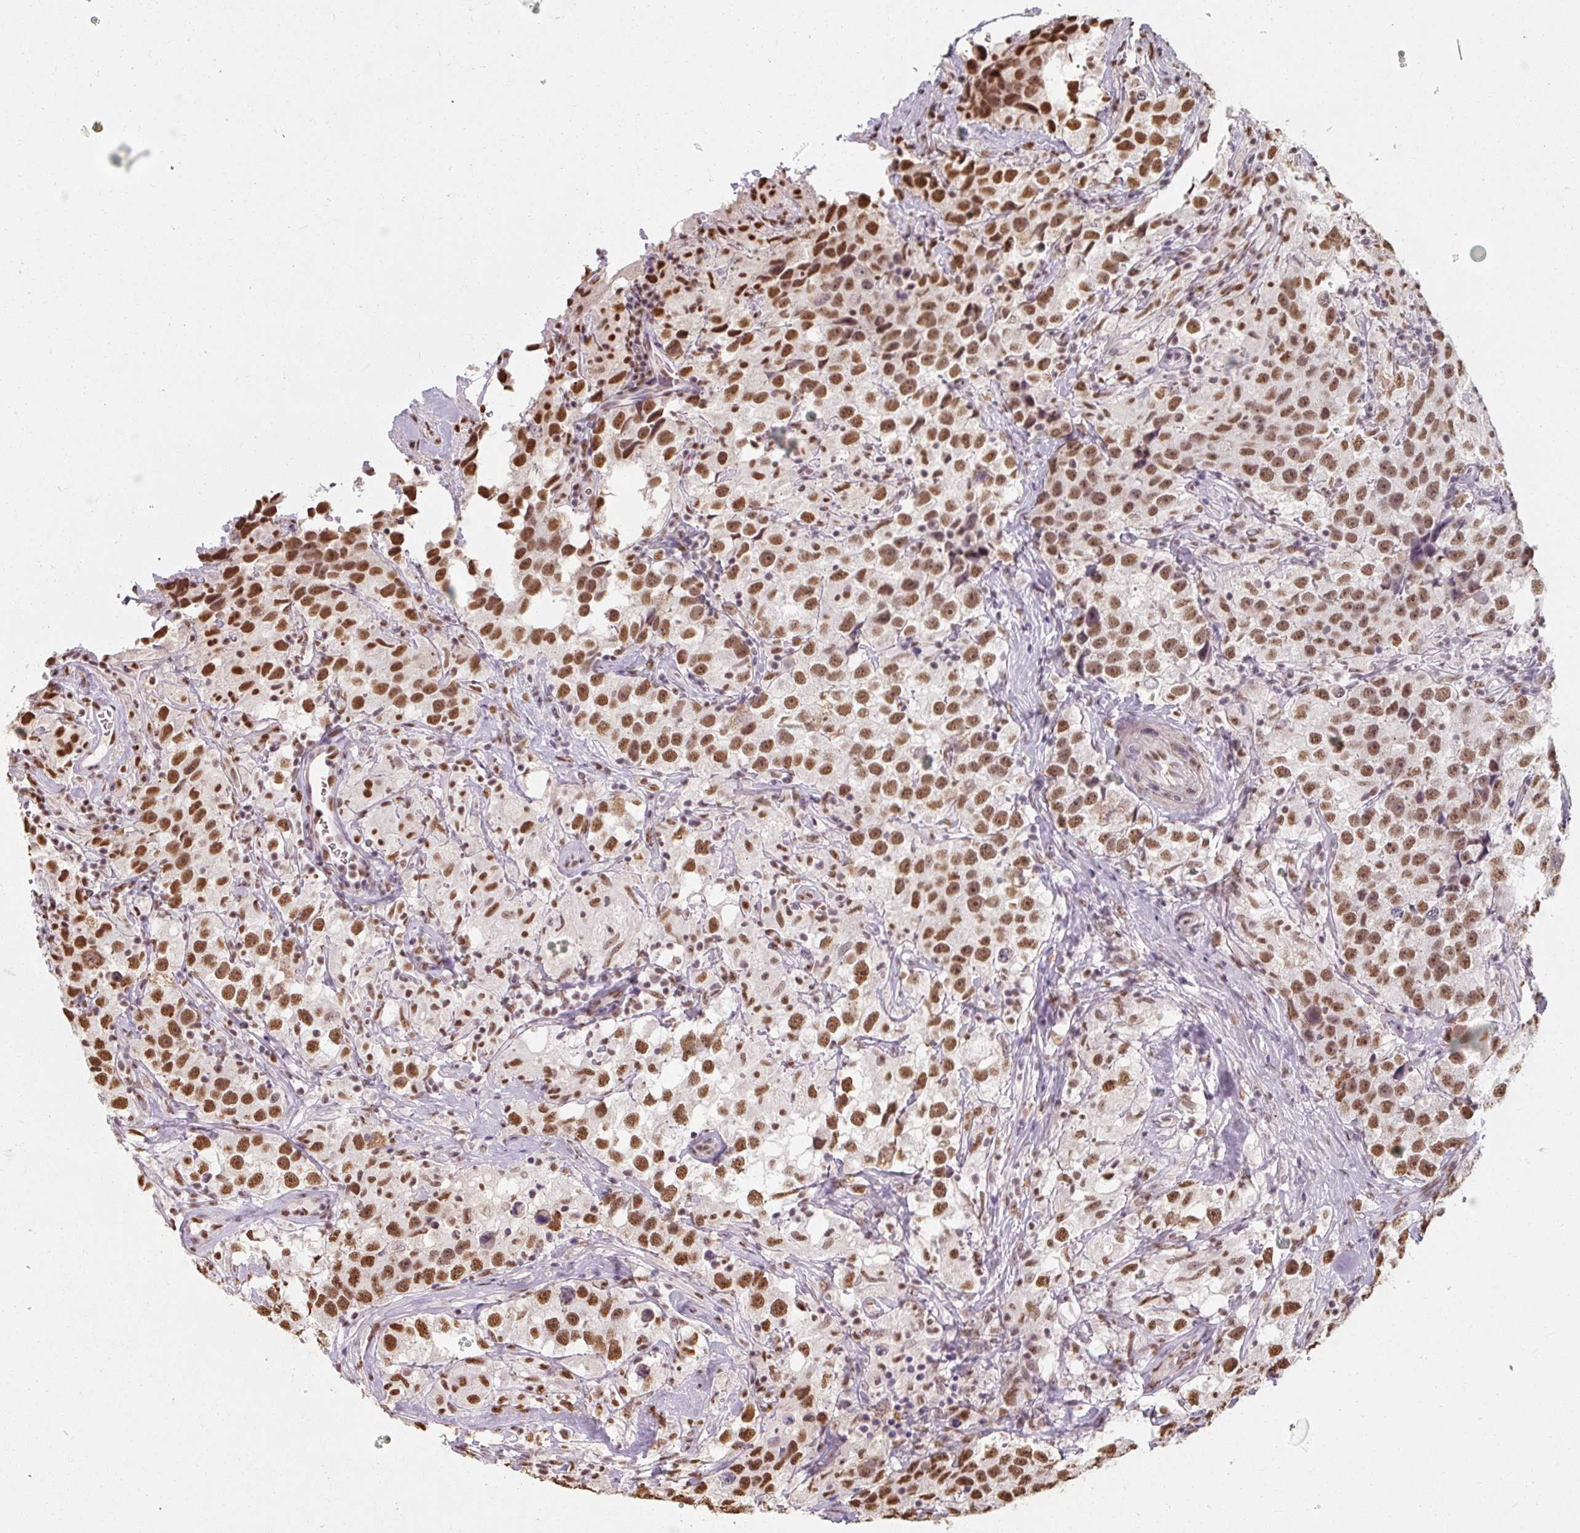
{"staining": {"intensity": "strong", "quantity": ">75%", "location": "nuclear"}, "tissue": "testis cancer", "cell_type": "Tumor cells", "image_type": "cancer", "snomed": [{"axis": "morphology", "description": "Seminoma, NOS"}, {"axis": "topography", "description": "Testis"}], "caption": "Immunohistochemistry (IHC) photomicrograph of neoplastic tissue: human testis cancer (seminoma) stained using immunohistochemistry demonstrates high levels of strong protein expression localized specifically in the nuclear of tumor cells, appearing as a nuclear brown color.", "gene": "ZFTRAF1", "patient": {"sex": "male", "age": 46}}